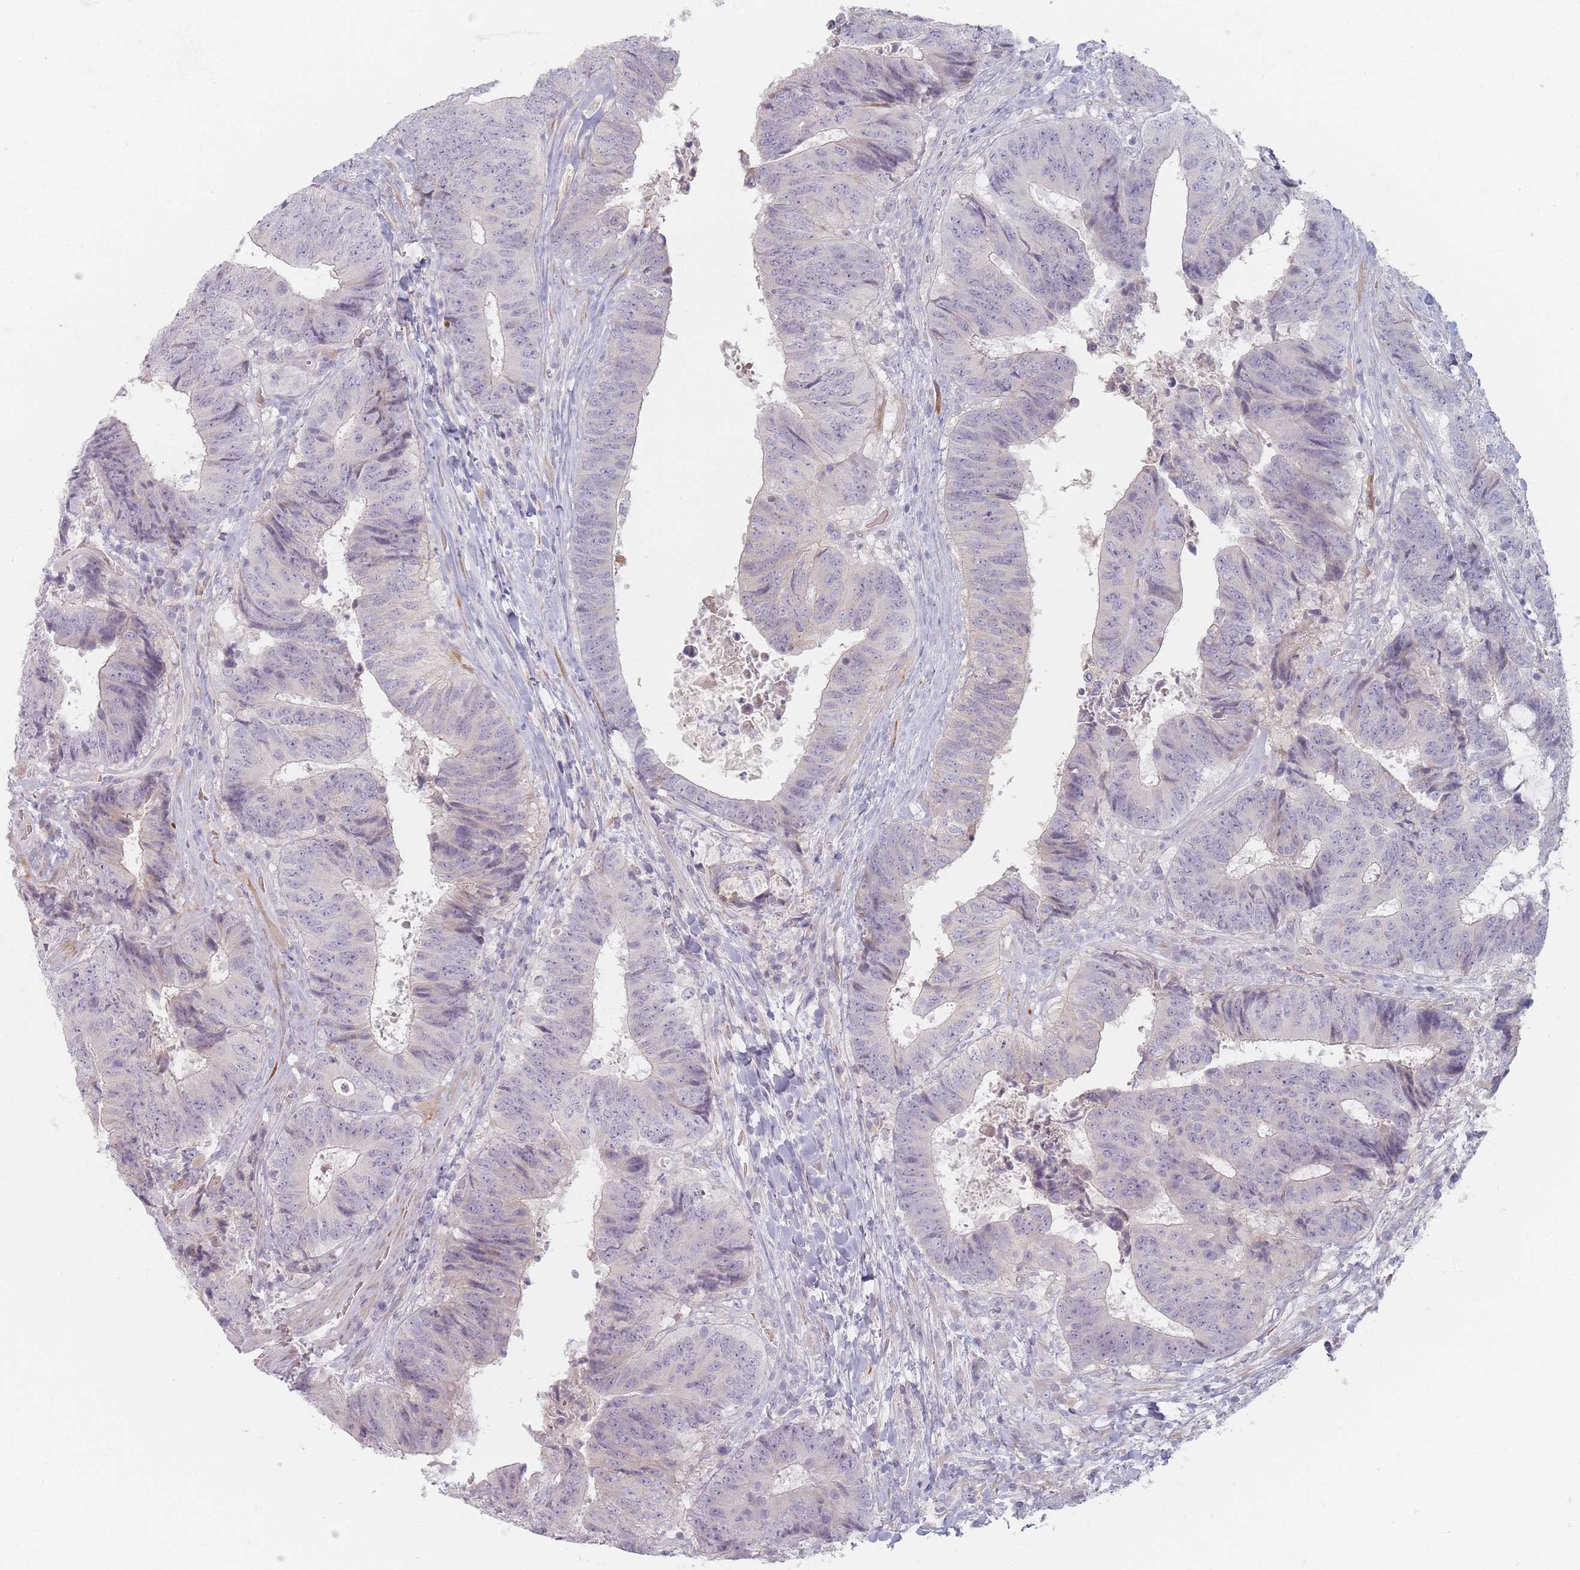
{"staining": {"intensity": "negative", "quantity": "none", "location": "none"}, "tissue": "colorectal cancer", "cell_type": "Tumor cells", "image_type": "cancer", "snomed": [{"axis": "morphology", "description": "Adenocarcinoma, NOS"}, {"axis": "topography", "description": "Rectum"}], "caption": "This is a micrograph of immunohistochemistry staining of colorectal cancer, which shows no positivity in tumor cells.", "gene": "TMOD1", "patient": {"sex": "male", "age": 72}}